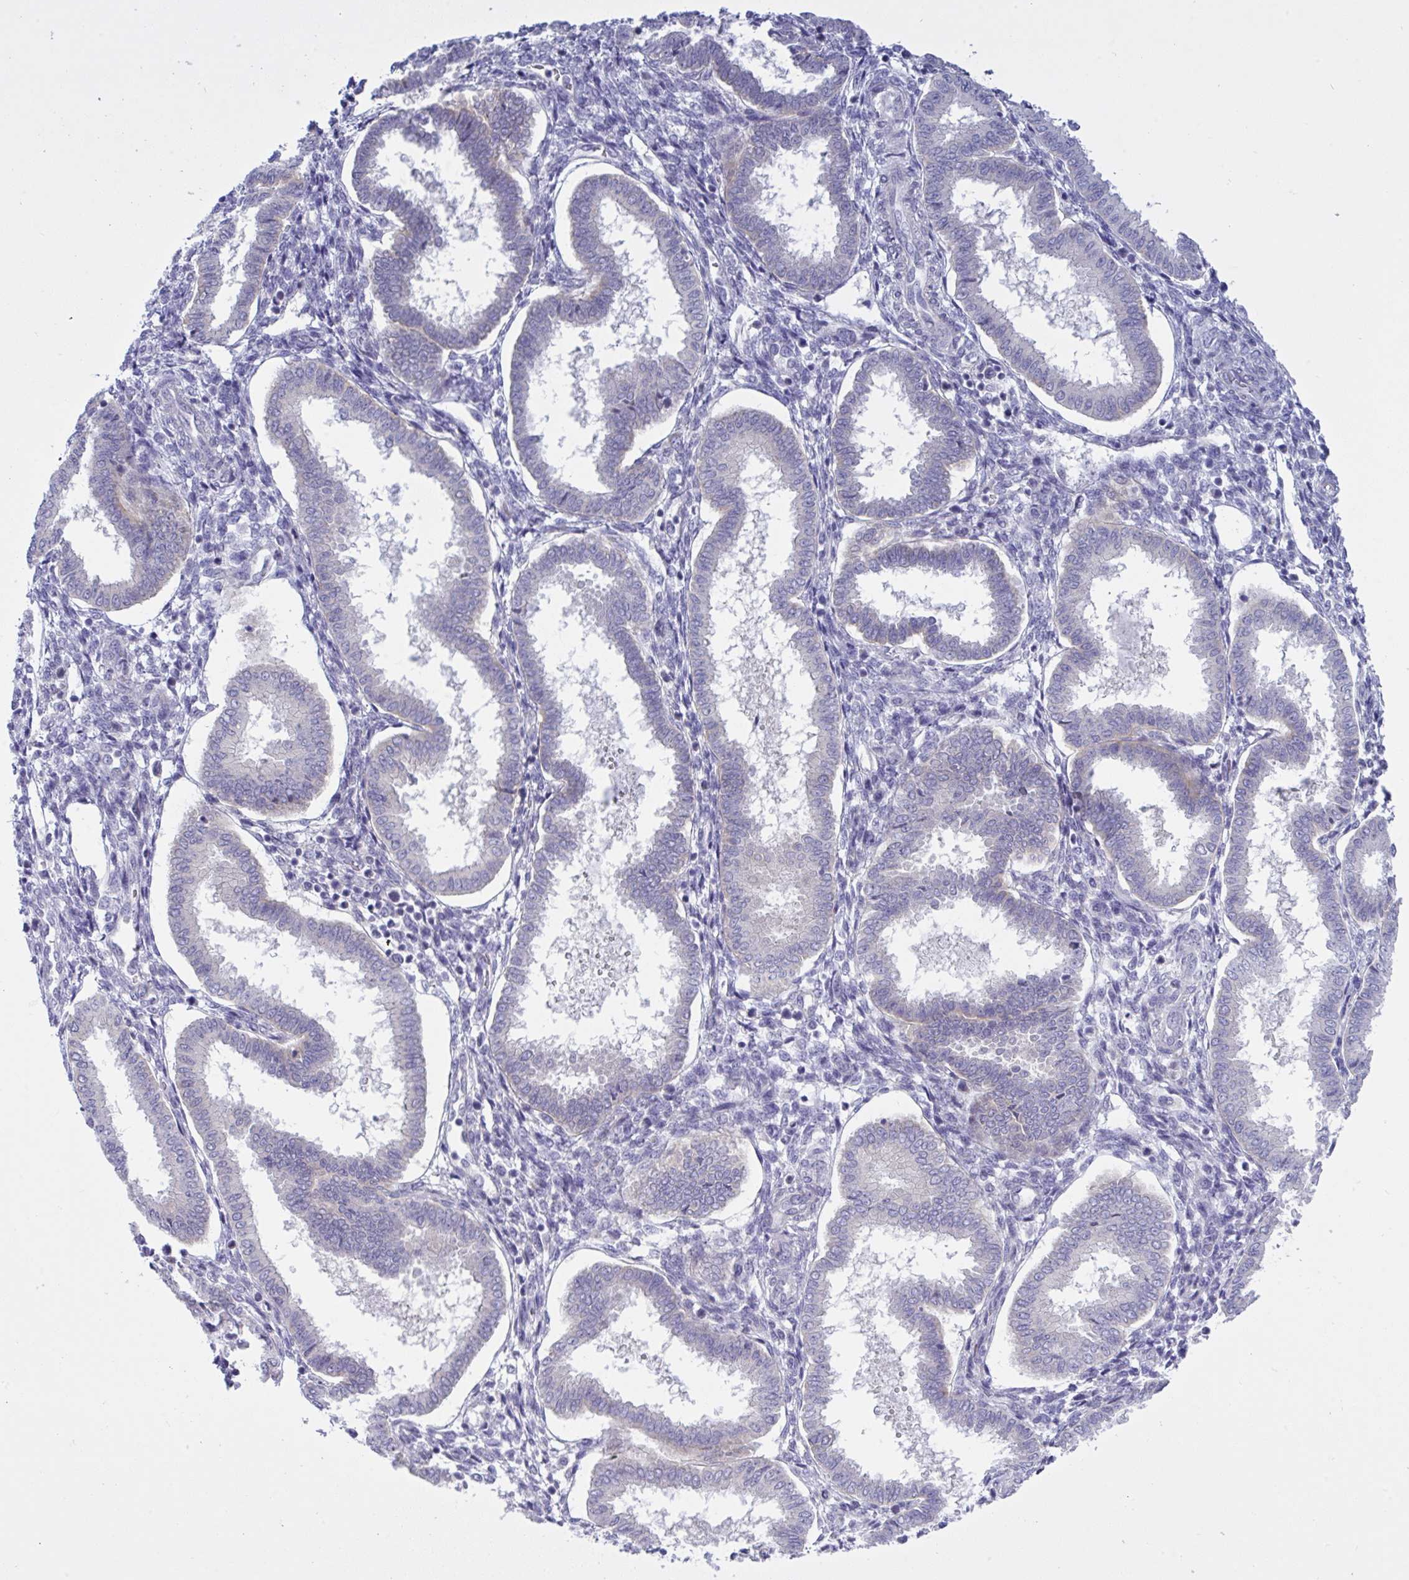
{"staining": {"intensity": "negative", "quantity": "none", "location": "none"}, "tissue": "endometrium", "cell_type": "Cells in endometrial stroma", "image_type": "normal", "snomed": [{"axis": "morphology", "description": "Normal tissue, NOS"}, {"axis": "topography", "description": "Endometrium"}], "caption": "Endometrium was stained to show a protein in brown. There is no significant expression in cells in endometrial stroma. (Stains: DAB (3,3'-diaminobenzidine) immunohistochemistry (IHC) with hematoxylin counter stain, Microscopy: brightfield microscopy at high magnification).", "gene": "TMEM41A", "patient": {"sex": "female", "age": 24}}